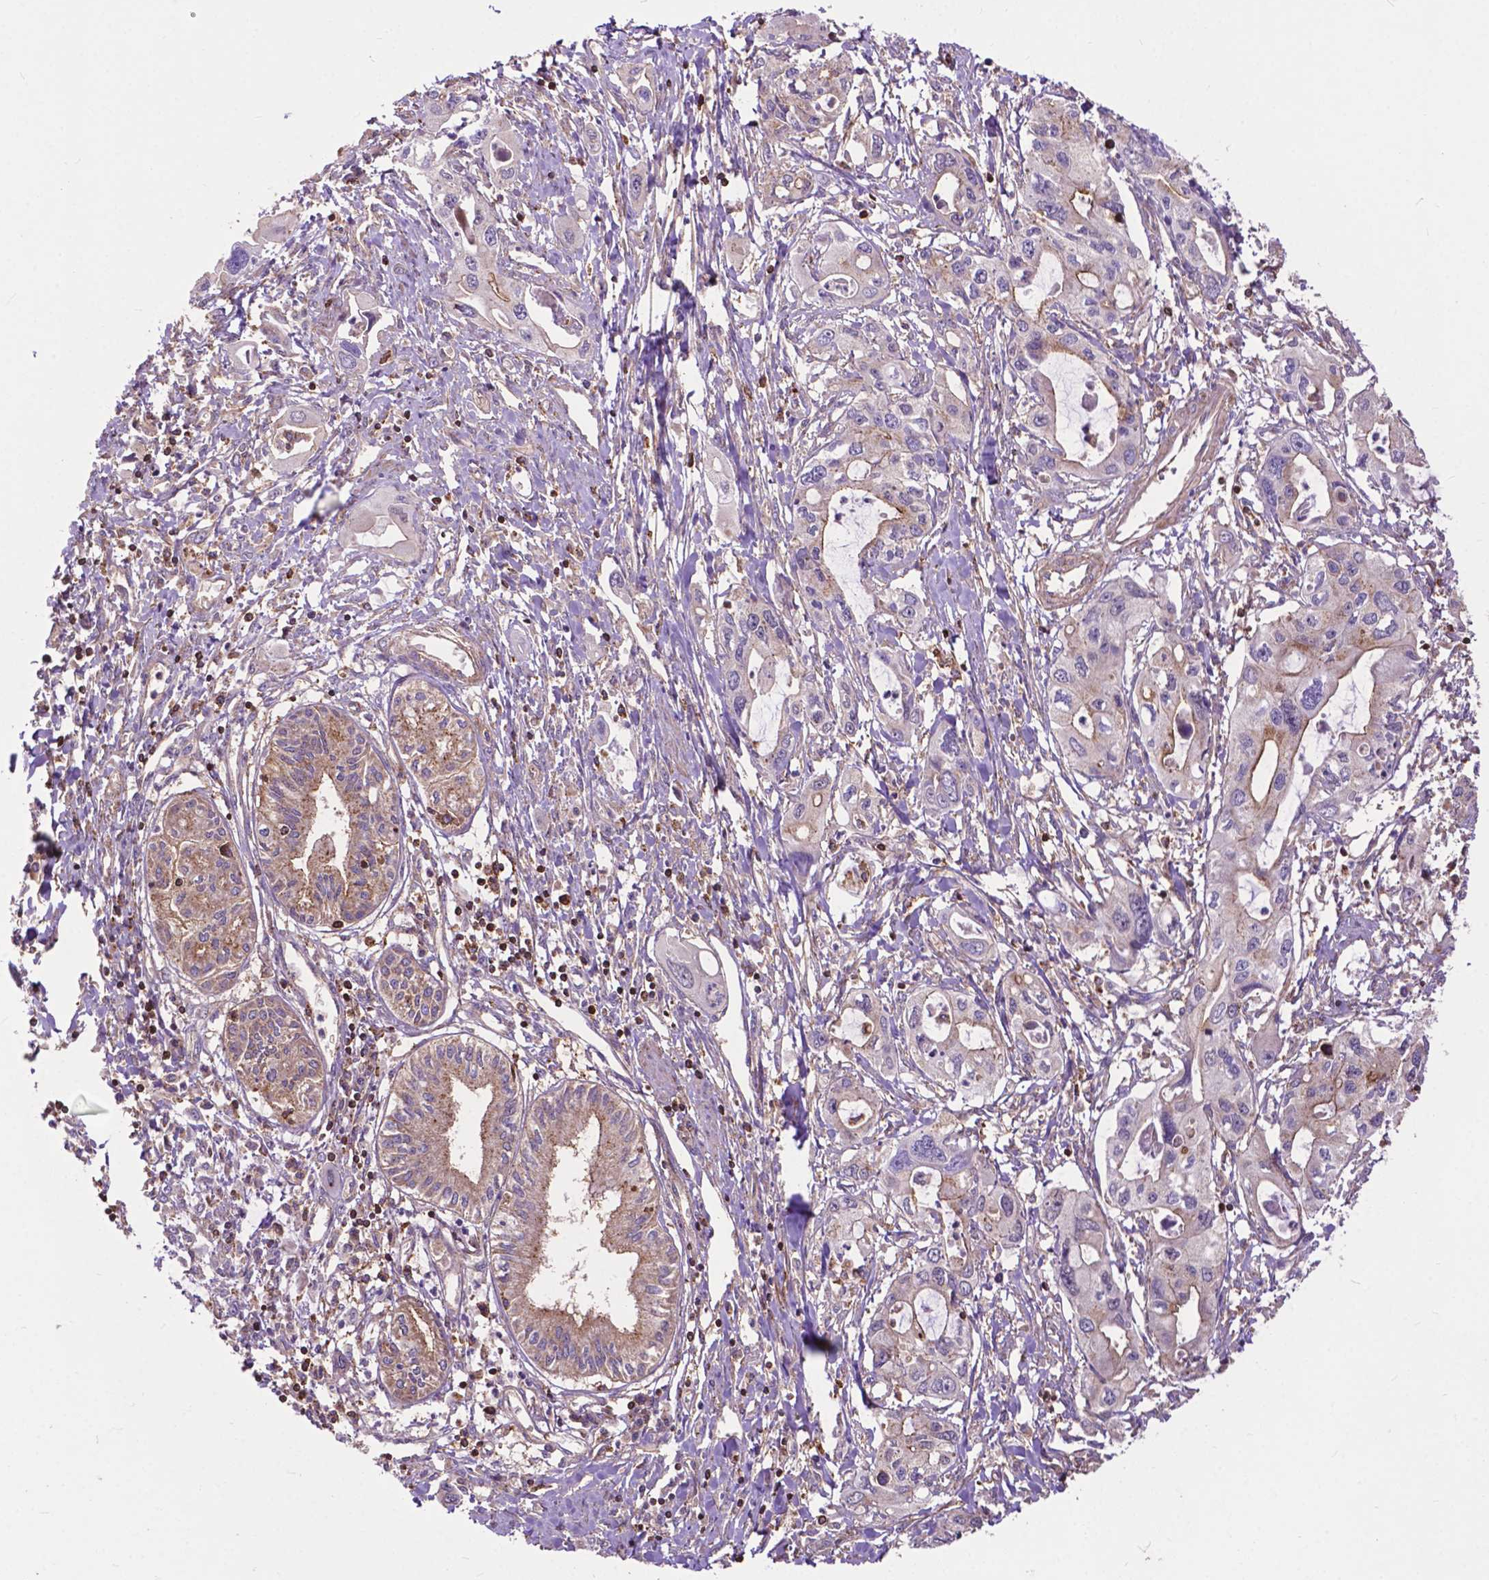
{"staining": {"intensity": "moderate", "quantity": "25%-75%", "location": "cytoplasmic/membranous"}, "tissue": "pancreatic cancer", "cell_type": "Tumor cells", "image_type": "cancer", "snomed": [{"axis": "morphology", "description": "Adenocarcinoma, NOS"}, {"axis": "topography", "description": "Pancreas"}], "caption": "IHC of human pancreatic adenocarcinoma demonstrates medium levels of moderate cytoplasmic/membranous expression in about 25%-75% of tumor cells.", "gene": "CHMP4A", "patient": {"sex": "male", "age": 60}}